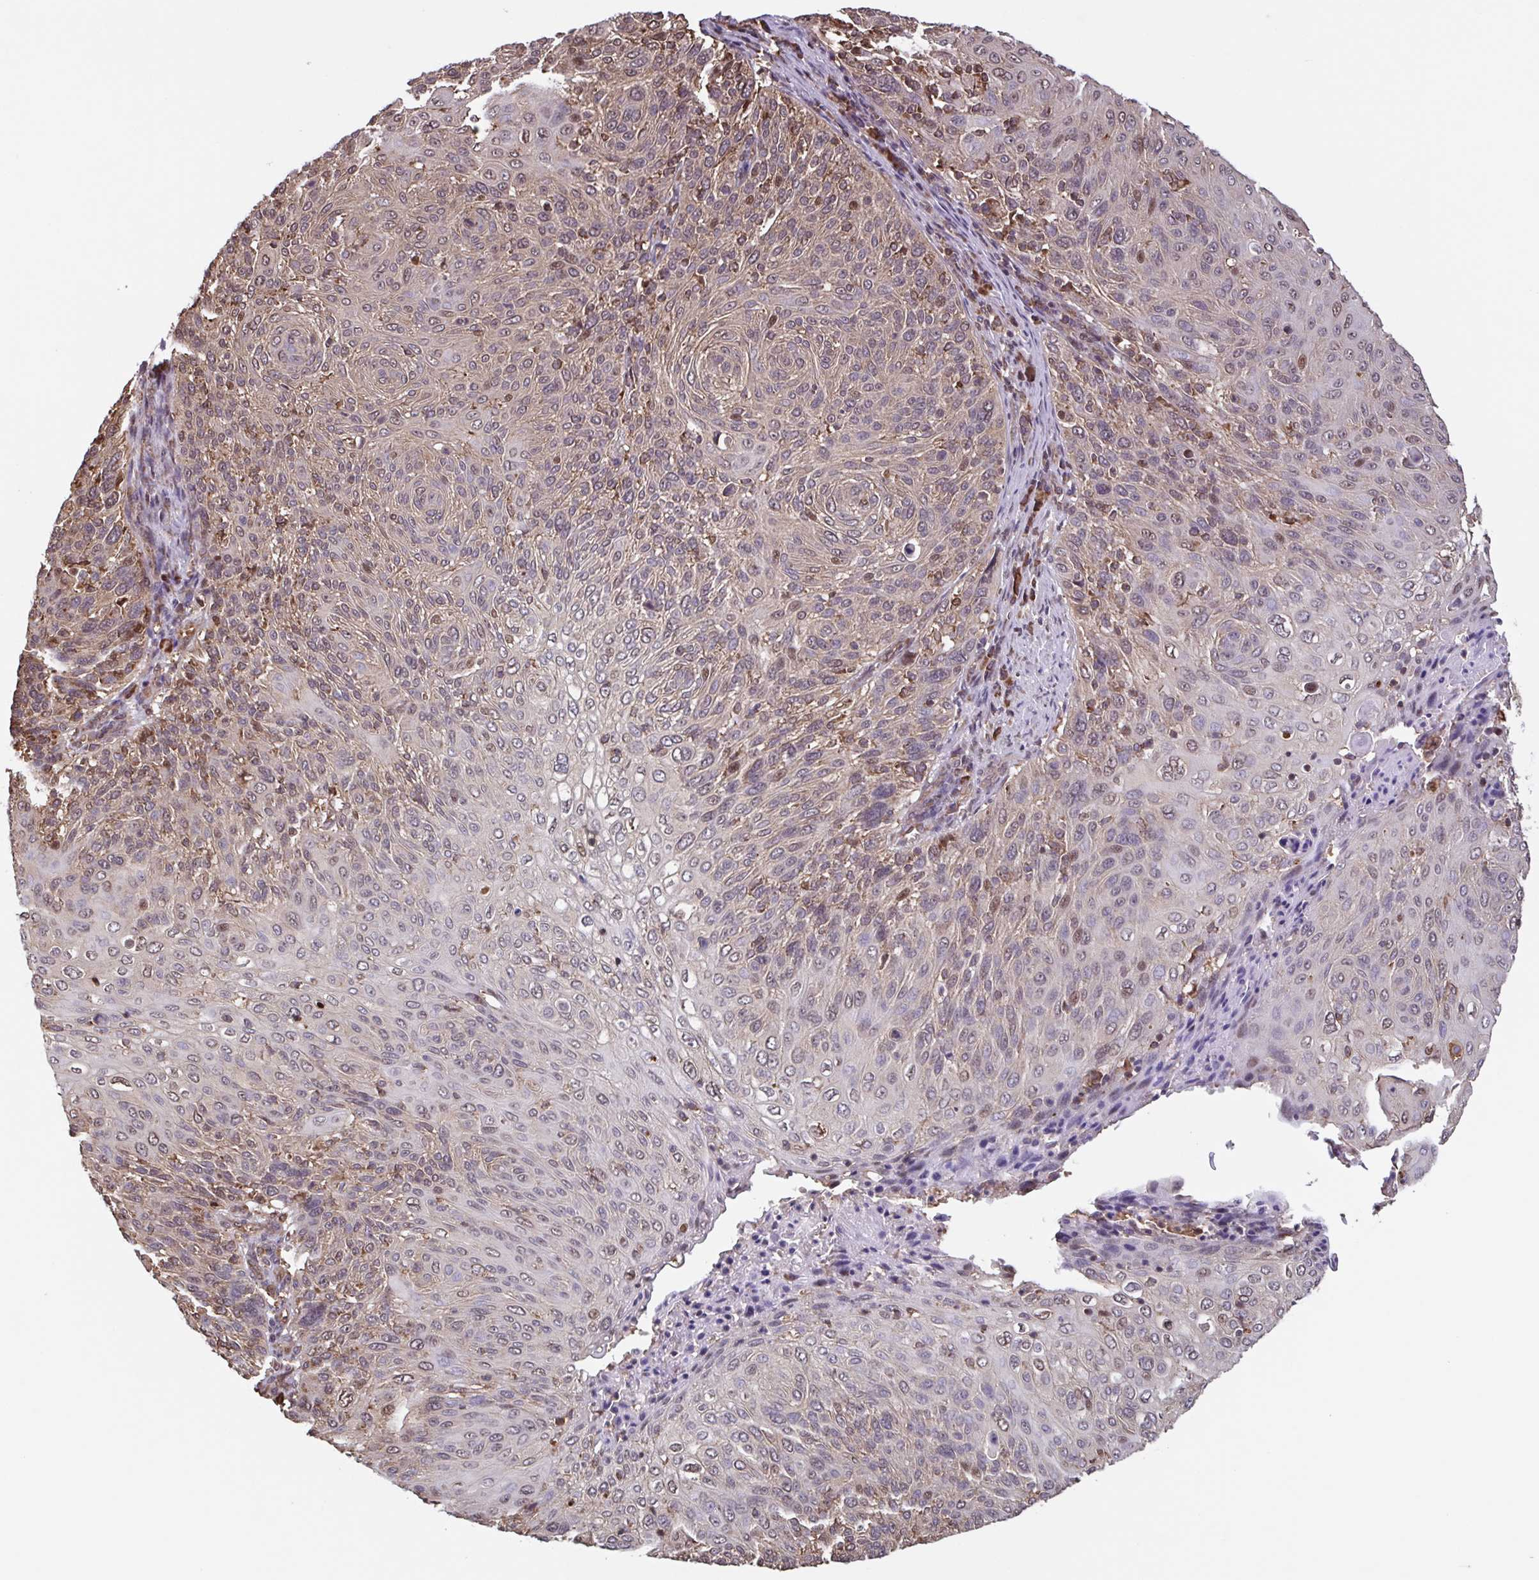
{"staining": {"intensity": "weak", "quantity": "25%-75%", "location": "nuclear"}, "tissue": "cervical cancer", "cell_type": "Tumor cells", "image_type": "cancer", "snomed": [{"axis": "morphology", "description": "Squamous cell carcinoma, NOS"}, {"axis": "topography", "description": "Cervix"}], "caption": "DAB (3,3'-diaminobenzidine) immunohistochemical staining of human cervical squamous cell carcinoma shows weak nuclear protein expression in approximately 25%-75% of tumor cells.", "gene": "SEC63", "patient": {"sex": "female", "age": 31}}